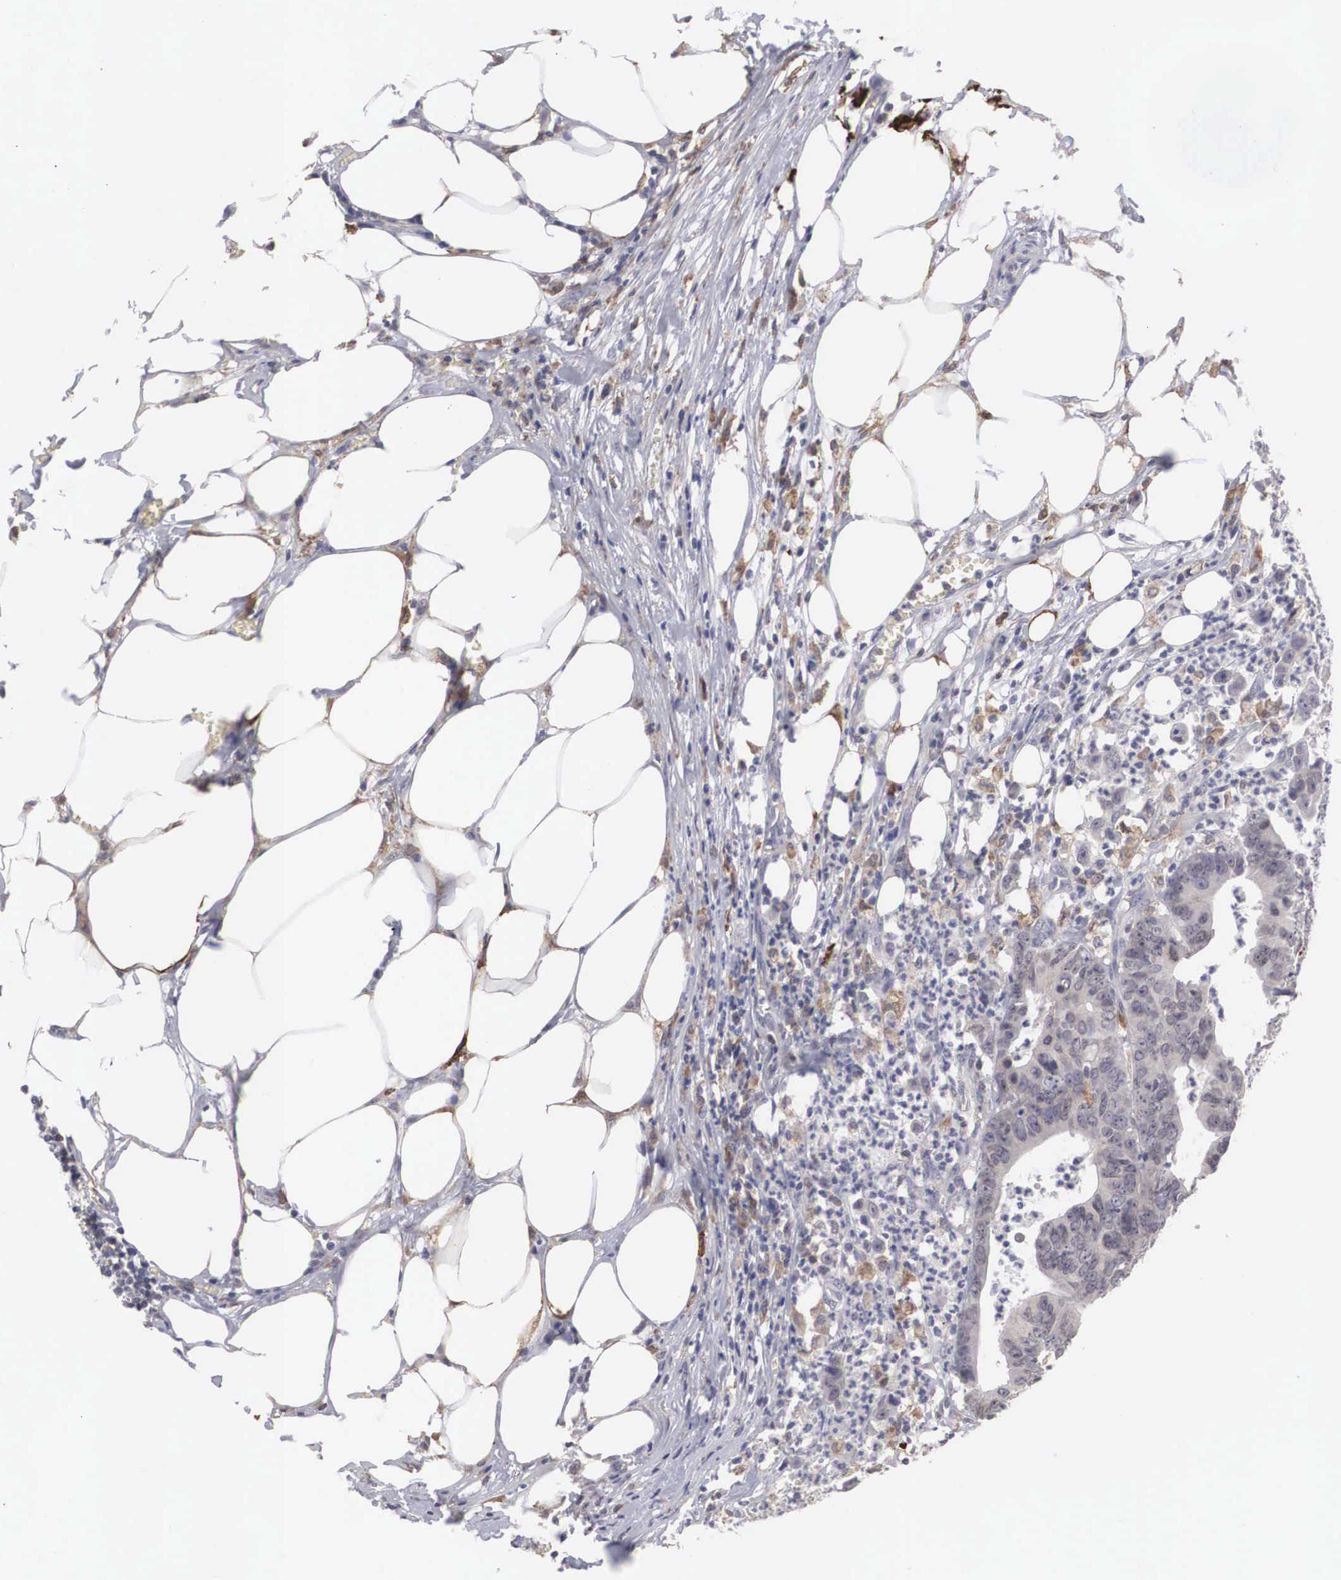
{"staining": {"intensity": "weak", "quantity": "<25%", "location": "cytoplasmic/membranous"}, "tissue": "colorectal cancer", "cell_type": "Tumor cells", "image_type": "cancer", "snomed": [{"axis": "morphology", "description": "Adenocarcinoma, NOS"}, {"axis": "topography", "description": "Colon"}], "caption": "IHC photomicrograph of neoplastic tissue: human adenocarcinoma (colorectal) stained with DAB exhibits no significant protein expression in tumor cells.", "gene": "HMOX1", "patient": {"sex": "male", "age": 55}}